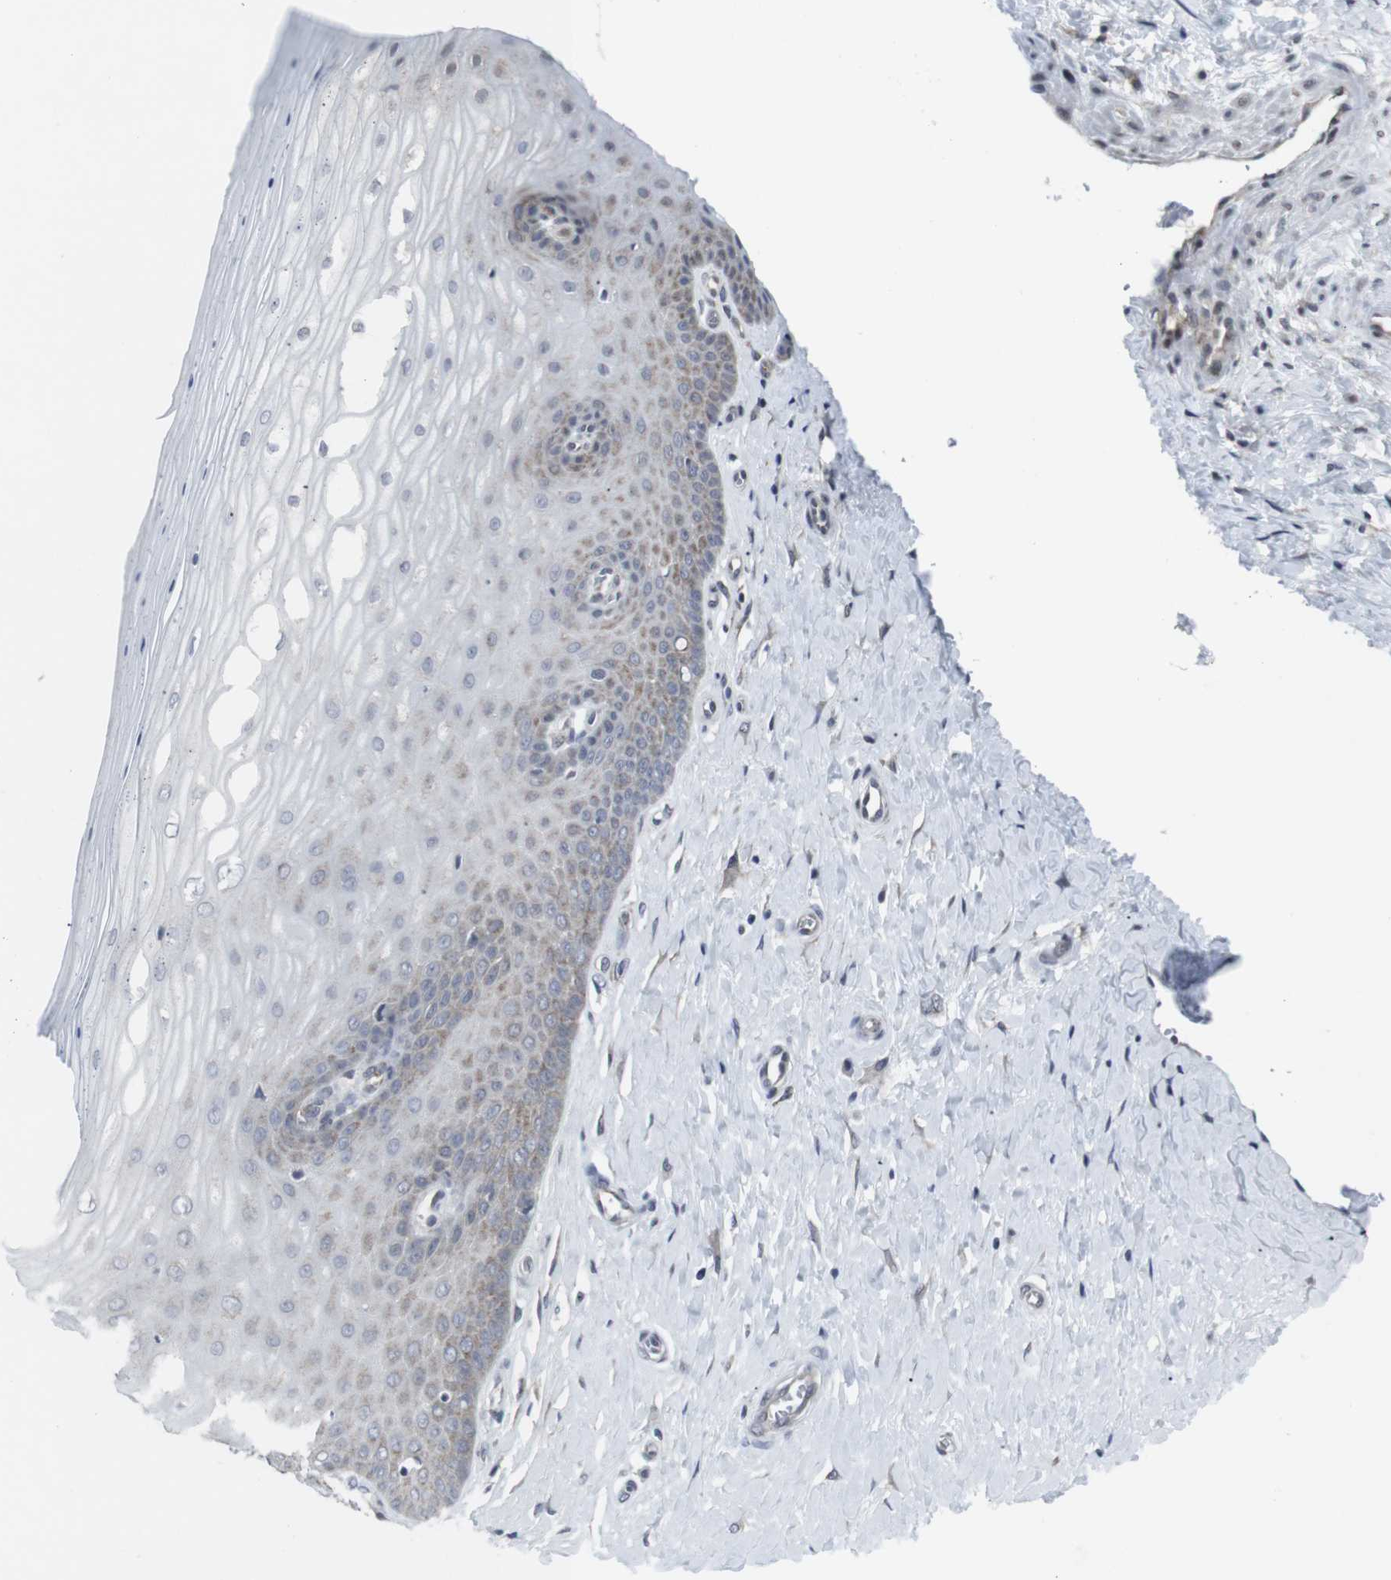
{"staining": {"intensity": "moderate", "quantity": "<25%", "location": "cytoplasmic/membranous"}, "tissue": "cervix", "cell_type": "Squamous epithelial cells", "image_type": "normal", "snomed": [{"axis": "morphology", "description": "Normal tissue, NOS"}, {"axis": "topography", "description": "Cervix"}], "caption": "High-magnification brightfield microscopy of benign cervix stained with DAB (3,3'-diaminobenzidine) (brown) and counterstained with hematoxylin (blue). squamous epithelial cells exhibit moderate cytoplasmic/membranous positivity is present in approximately<25% of cells.", "gene": "GEMIN2", "patient": {"sex": "female", "age": 55}}